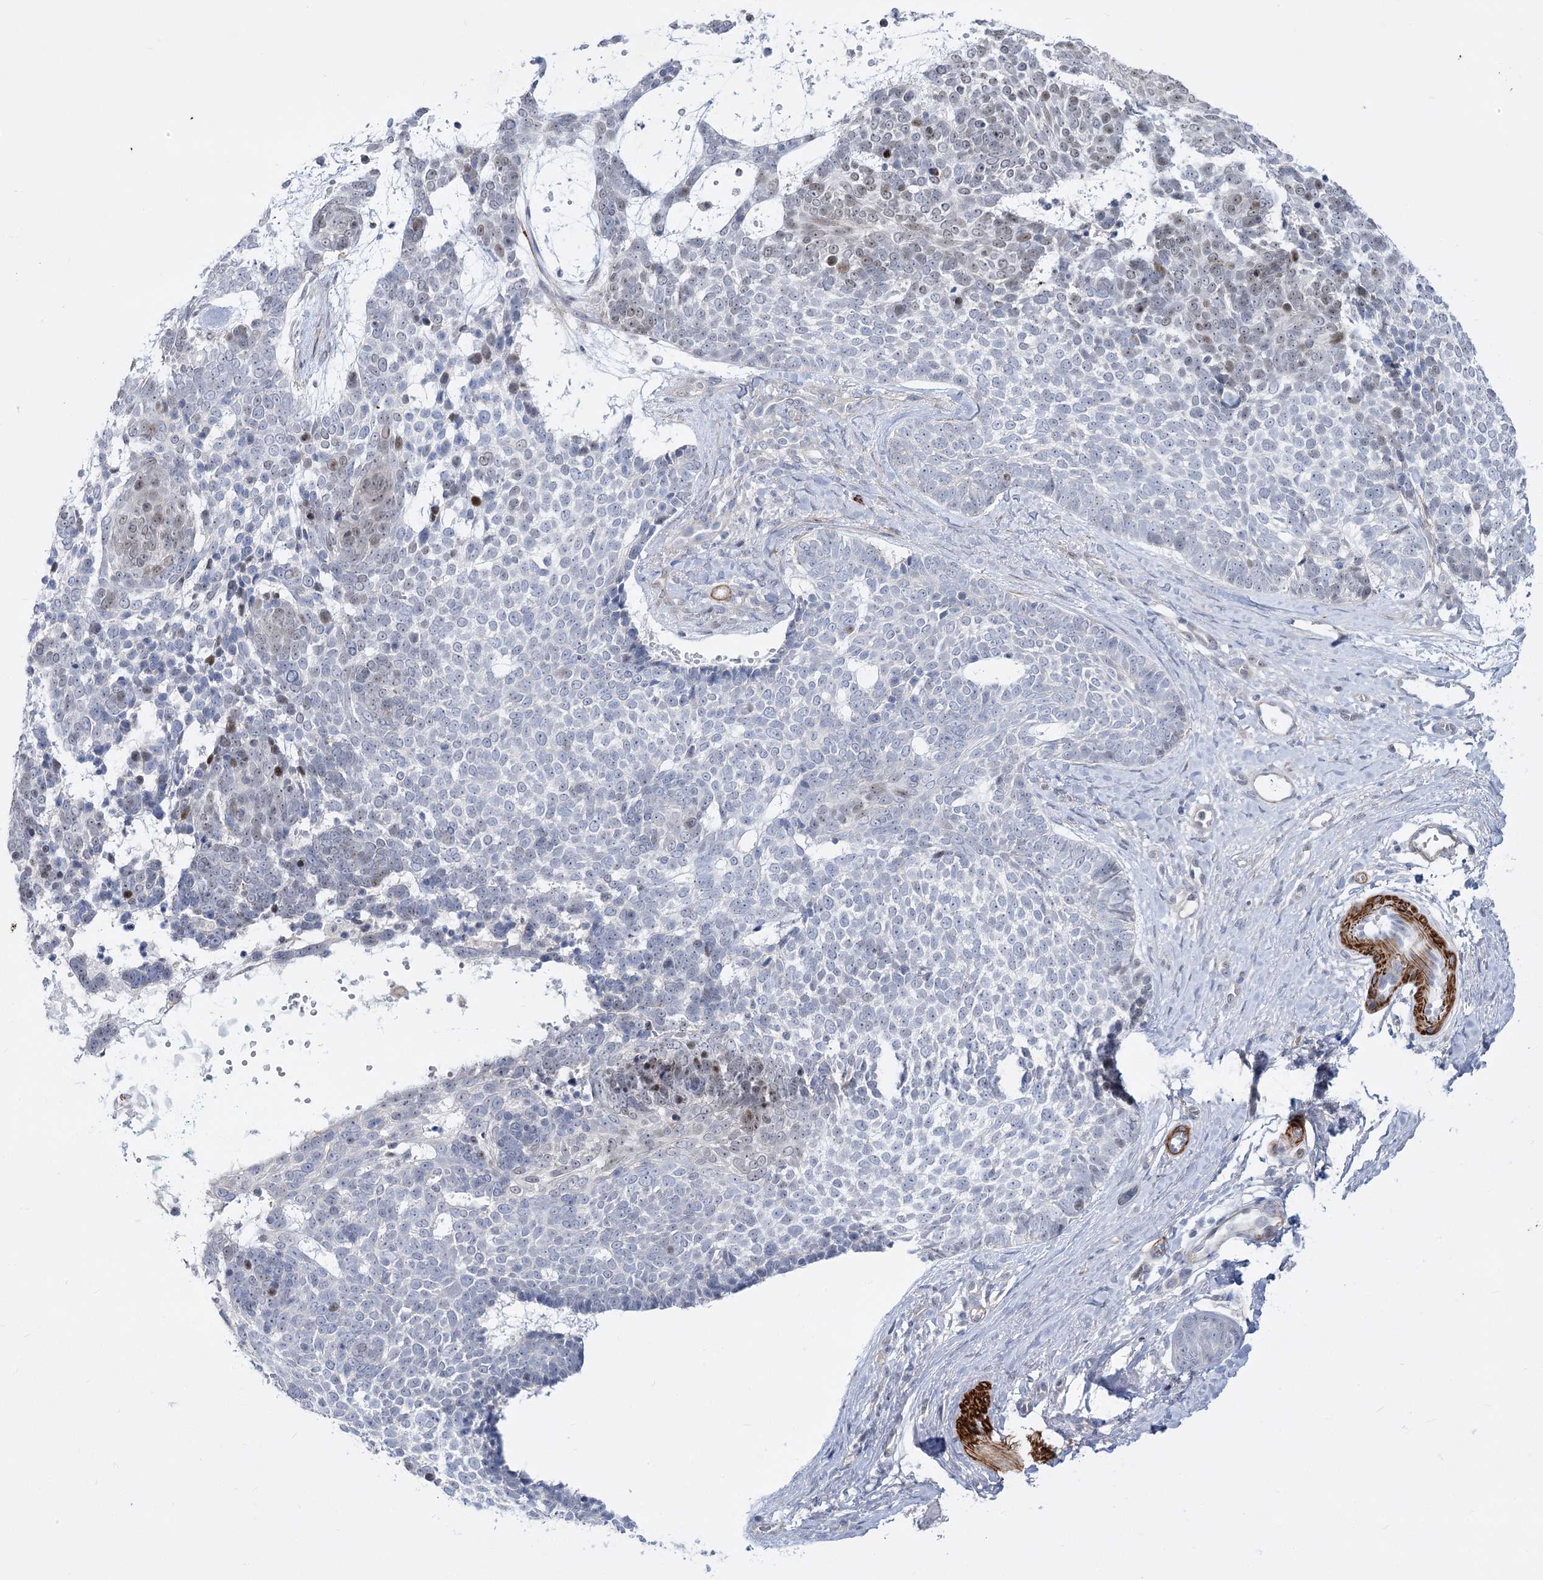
{"staining": {"intensity": "weak", "quantity": "<25%", "location": "nuclear"}, "tissue": "skin cancer", "cell_type": "Tumor cells", "image_type": "cancer", "snomed": [{"axis": "morphology", "description": "Basal cell carcinoma"}, {"axis": "topography", "description": "Skin"}], "caption": "DAB (3,3'-diaminobenzidine) immunohistochemical staining of skin basal cell carcinoma demonstrates no significant staining in tumor cells.", "gene": "ARSI", "patient": {"sex": "female", "age": 81}}